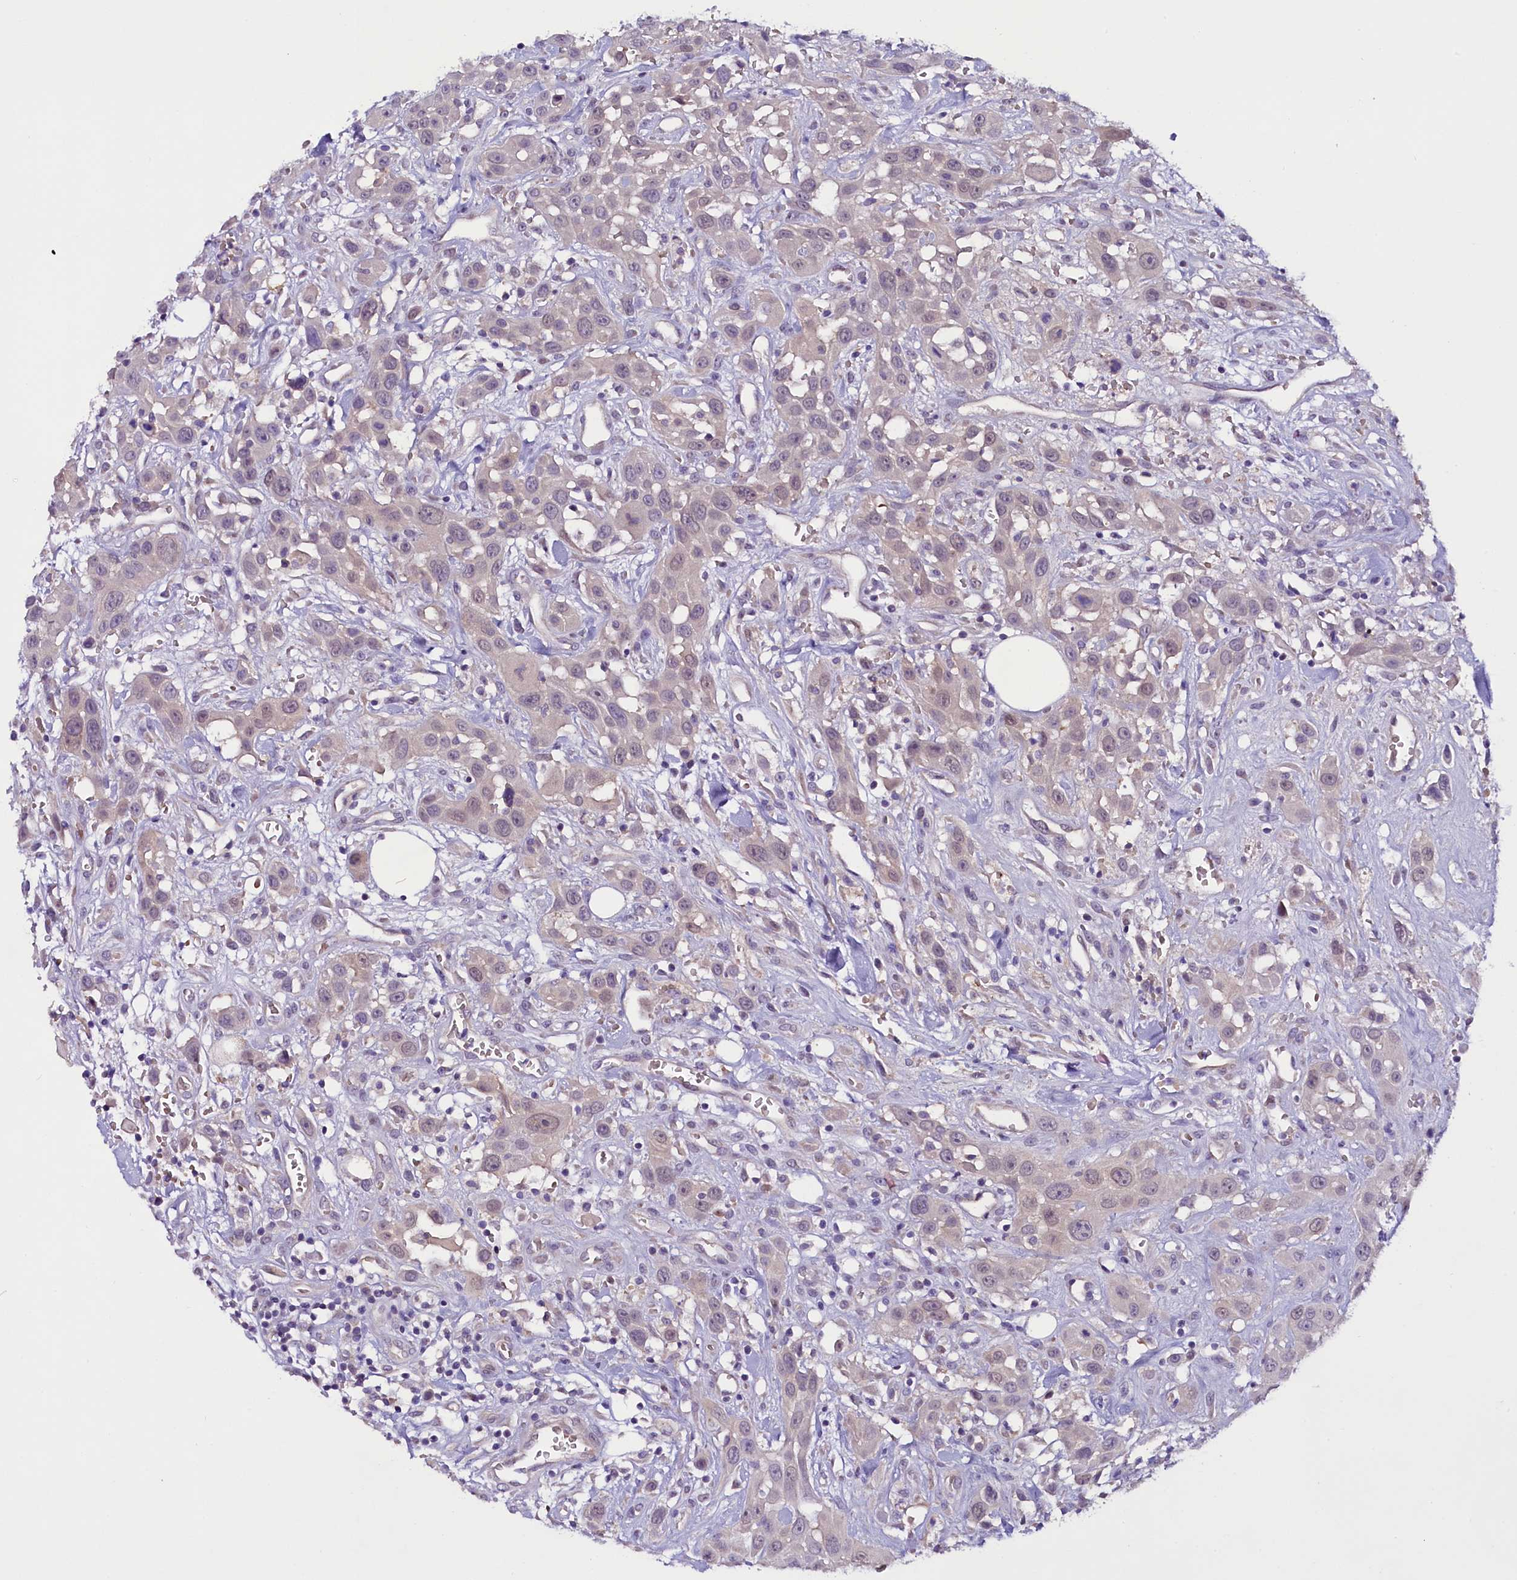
{"staining": {"intensity": "weak", "quantity": "<25%", "location": "cytoplasmic/membranous"}, "tissue": "head and neck cancer", "cell_type": "Tumor cells", "image_type": "cancer", "snomed": [{"axis": "morphology", "description": "Squamous cell carcinoma, NOS"}, {"axis": "topography", "description": "Head-Neck"}], "caption": "Immunohistochemical staining of human squamous cell carcinoma (head and neck) demonstrates no significant staining in tumor cells.", "gene": "C9orf40", "patient": {"sex": "male", "age": 81}}